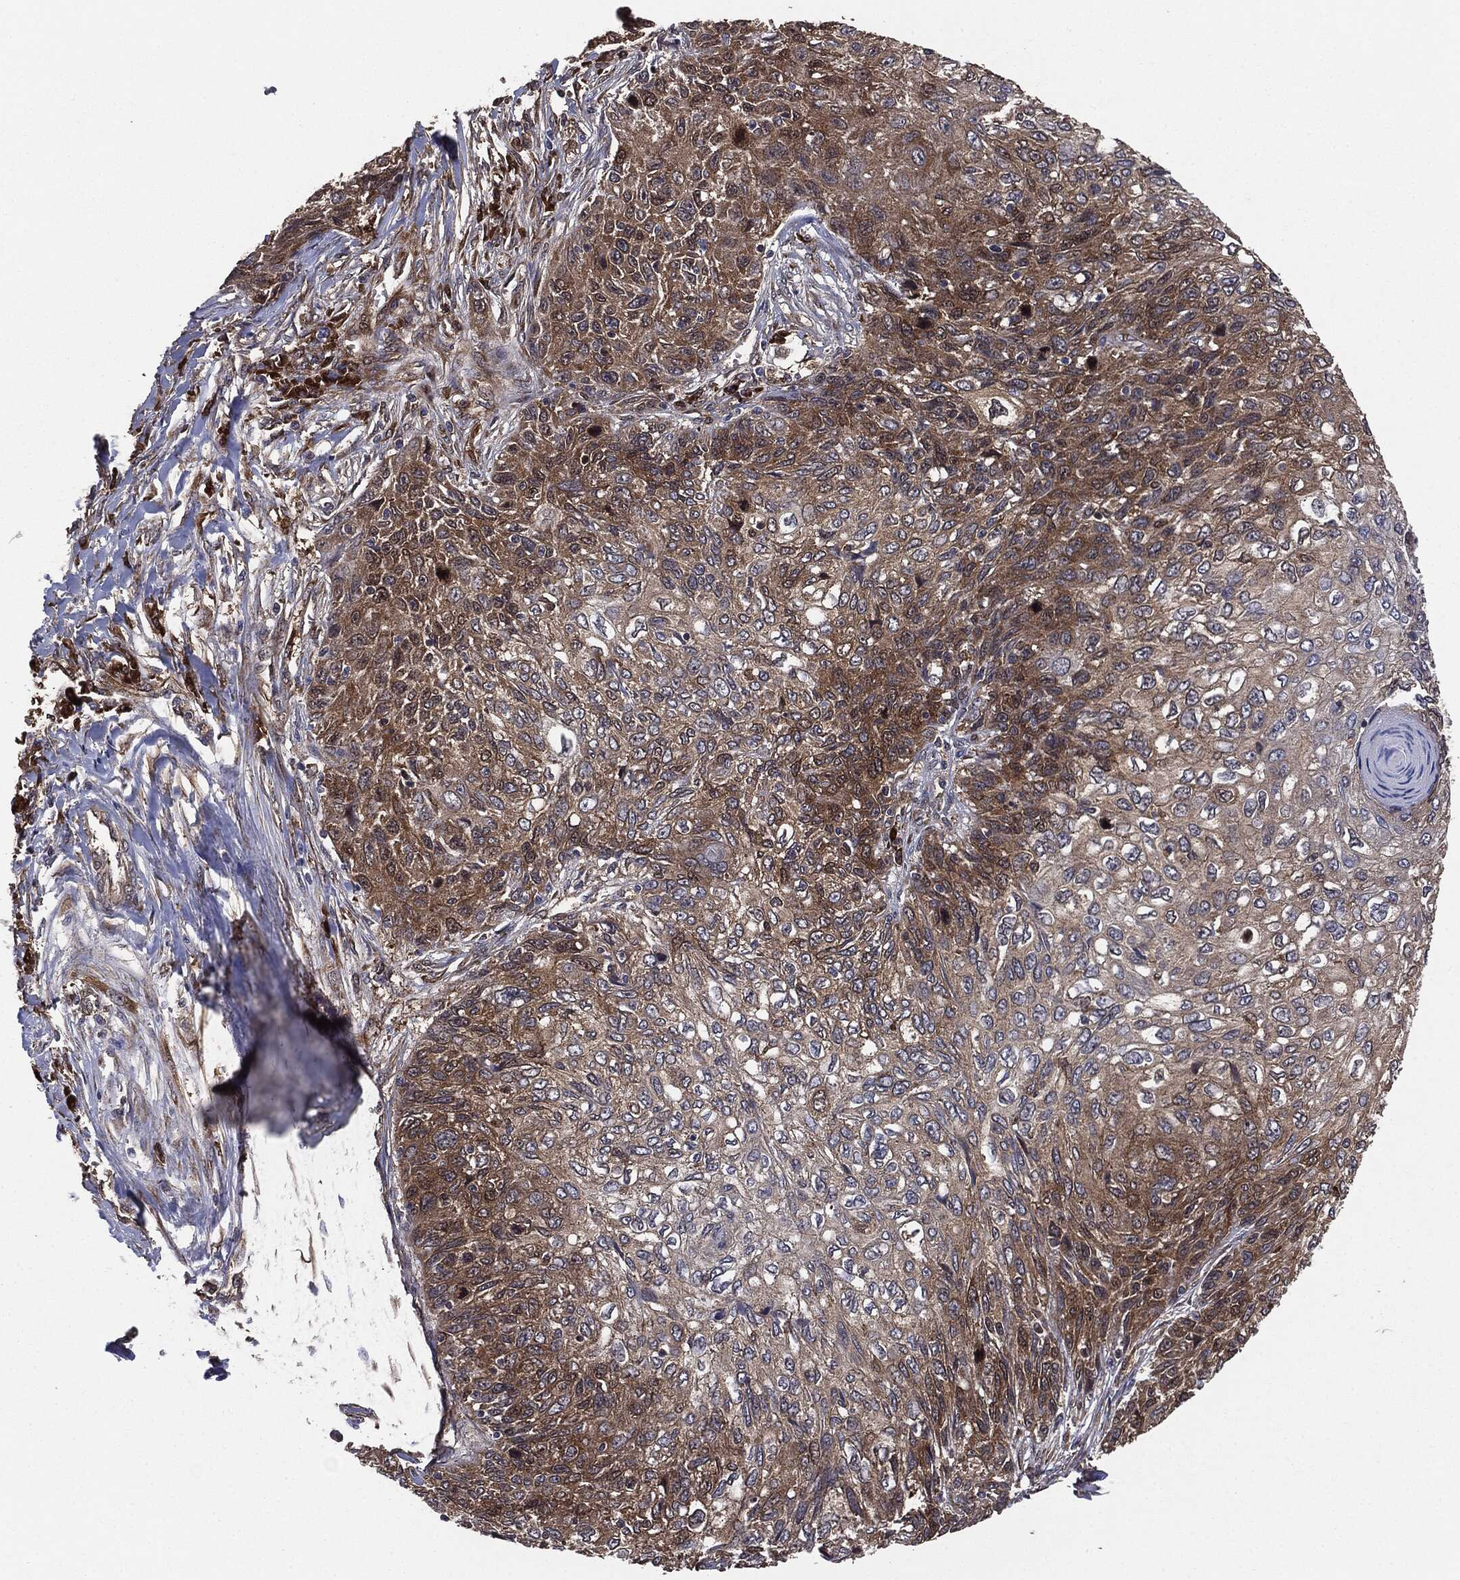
{"staining": {"intensity": "moderate", "quantity": "25%-75%", "location": "cytoplasmic/membranous"}, "tissue": "skin cancer", "cell_type": "Tumor cells", "image_type": "cancer", "snomed": [{"axis": "morphology", "description": "Squamous cell carcinoma, NOS"}, {"axis": "topography", "description": "Skin"}], "caption": "Immunohistochemistry (IHC) (DAB (3,3'-diaminobenzidine)) staining of skin squamous cell carcinoma reveals moderate cytoplasmic/membranous protein positivity in about 25%-75% of tumor cells.", "gene": "NME1", "patient": {"sex": "male", "age": 92}}